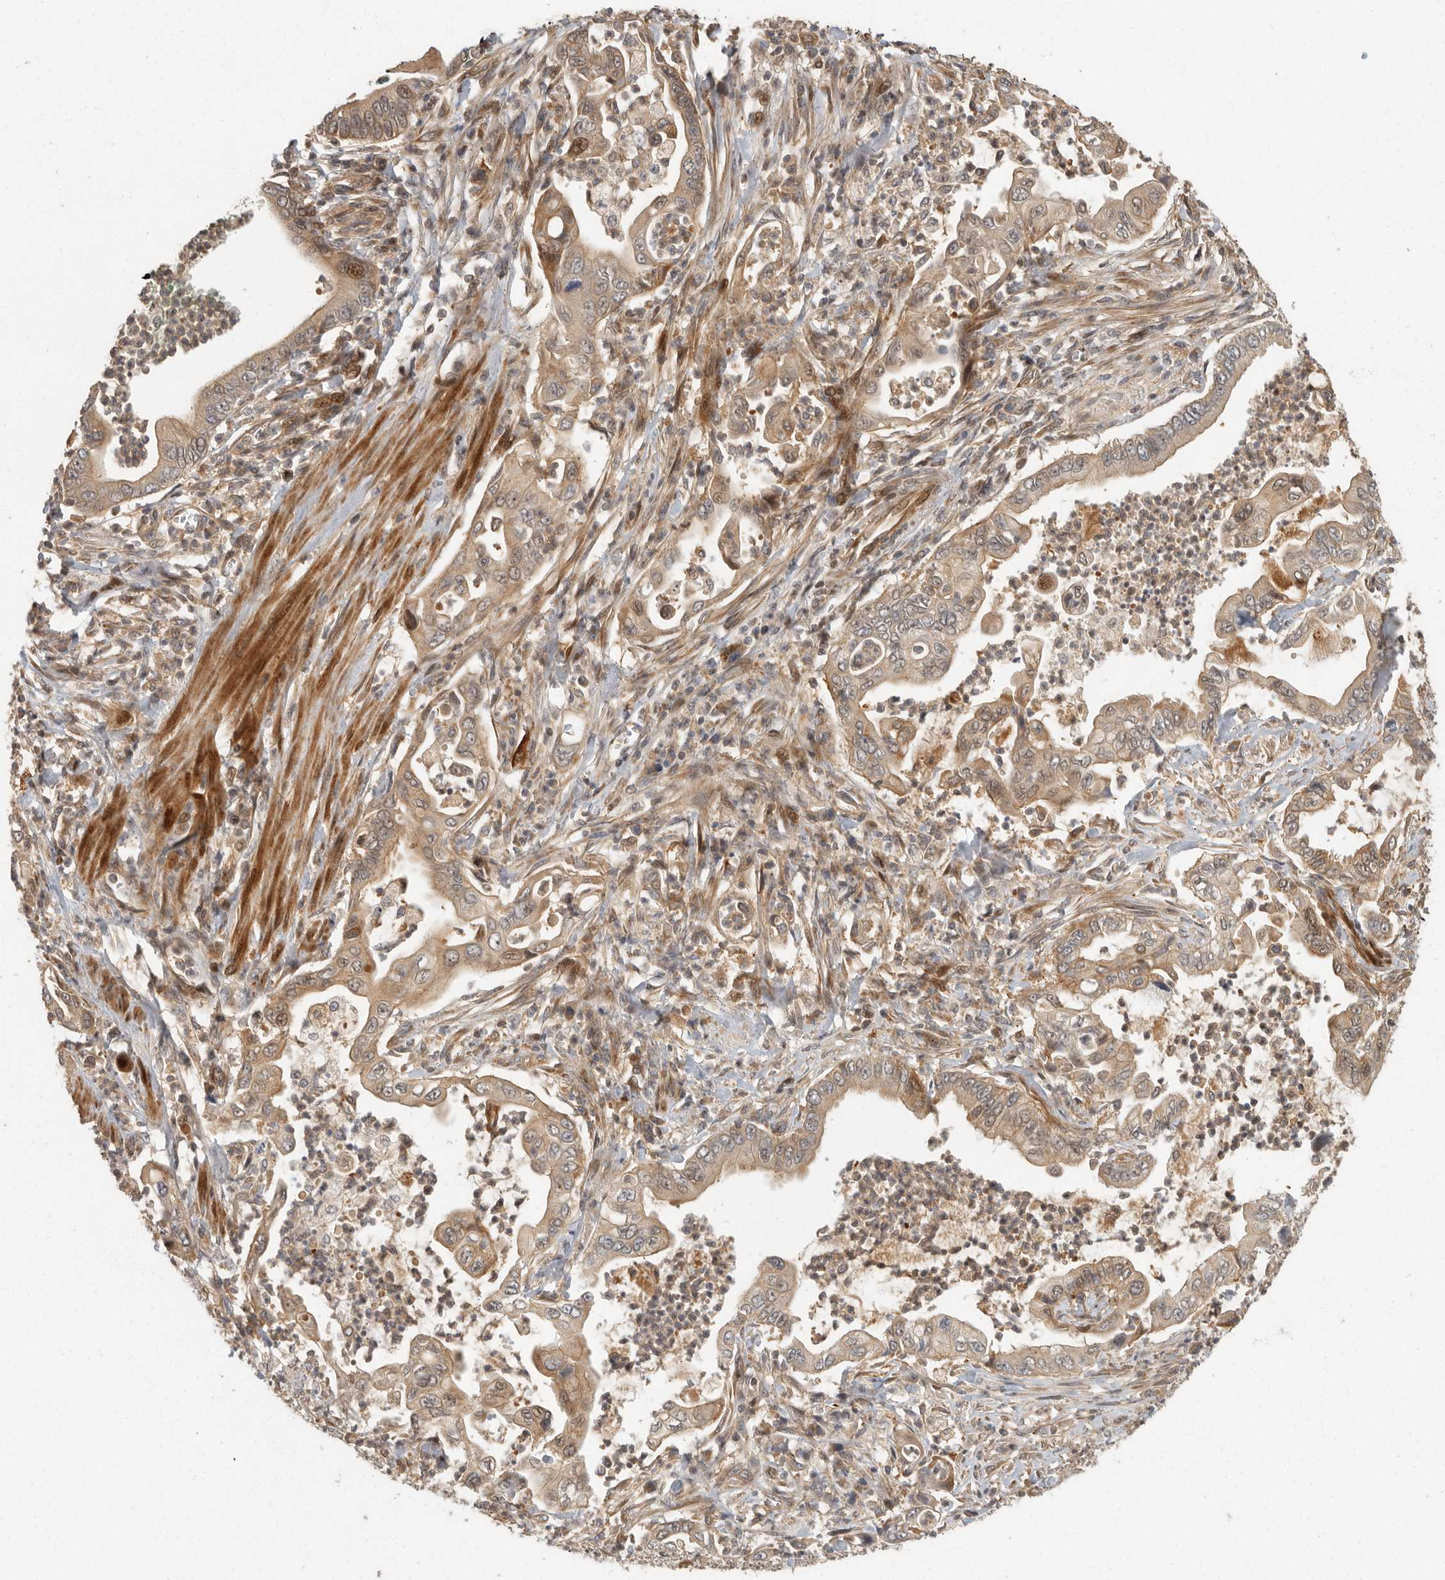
{"staining": {"intensity": "weak", "quantity": ">75%", "location": "cytoplasmic/membranous"}, "tissue": "pancreatic cancer", "cell_type": "Tumor cells", "image_type": "cancer", "snomed": [{"axis": "morphology", "description": "Adenocarcinoma, NOS"}, {"axis": "topography", "description": "Pancreas"}], "caption": "Weak cytoplasmic/membranous staining is seen in approximately >75% of tumor cells in adenocarcinoma (pancreatic). The staining is performed using DAB (3,3'-diaminobenzidine) brown chromogen to label protein expression. The nuclei are counter-stained blue using hematoxylin.", "gene": "SWT1", "patient": {"sex": "male", "age": 78}}